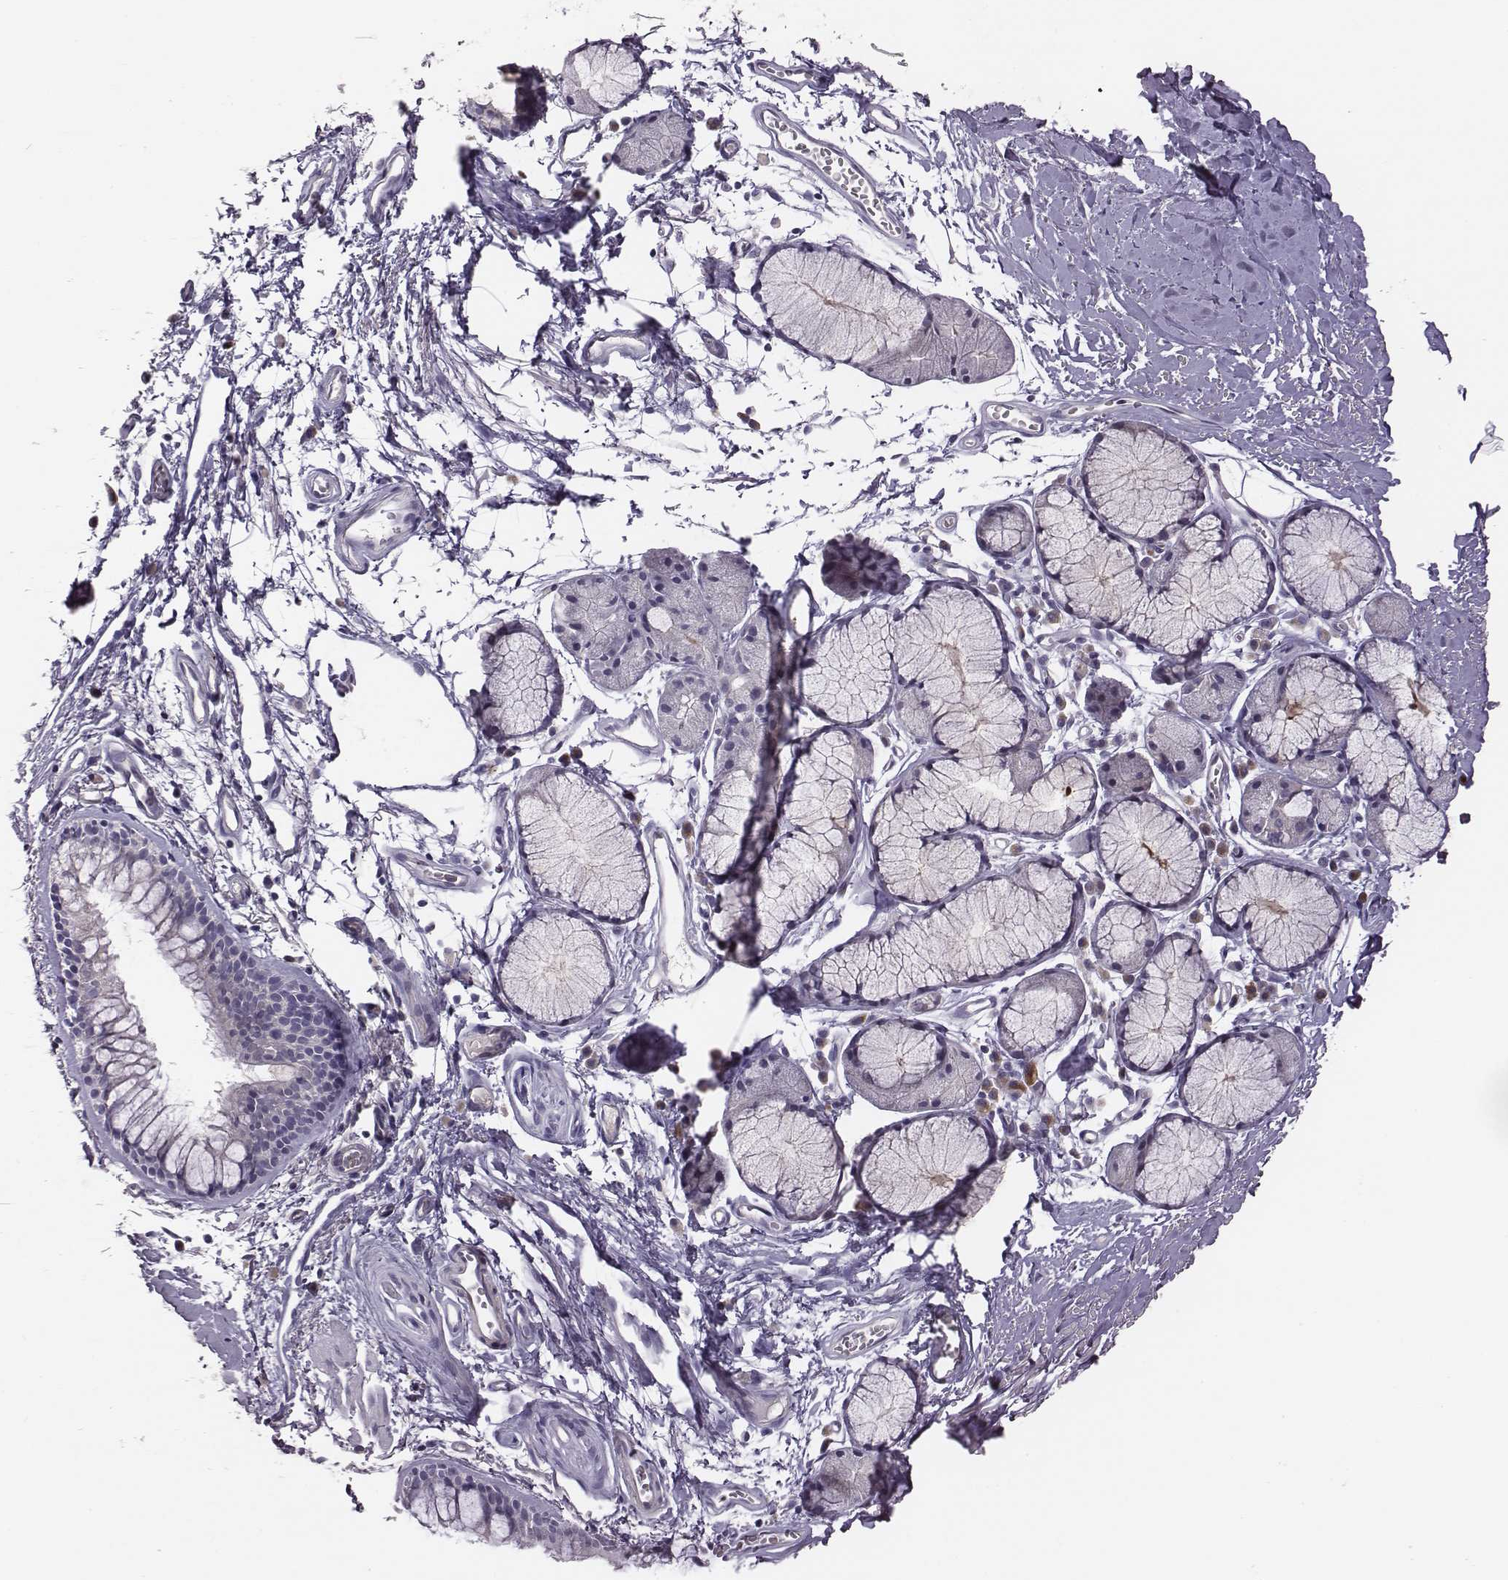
{"staining": {"intensity": "negative", "quantity": "none", "location": "none"}, "tissue": "adipose tissue", "cell_type": "Adipocytes", "image_type": "normal", "snomed": [{"axis": "morphology", "description": "Normal tissue, NOS"}, {"axis": "topography", "description": "Cartilage tissue"}, {"axis": "topography", "description": "Bronchus"}], "caption": "This is a photomicrograph of immunohistochemistry (IHC) staining of unremarkable adipose tissue, which shows no positivity in adipocytes. (DAB (3,3'-diaminobenzidine) IHC visualized using brightfield microscopy, high magnification).", "gene": "KMO", "patient": {"sex": "female", "age": 79}}